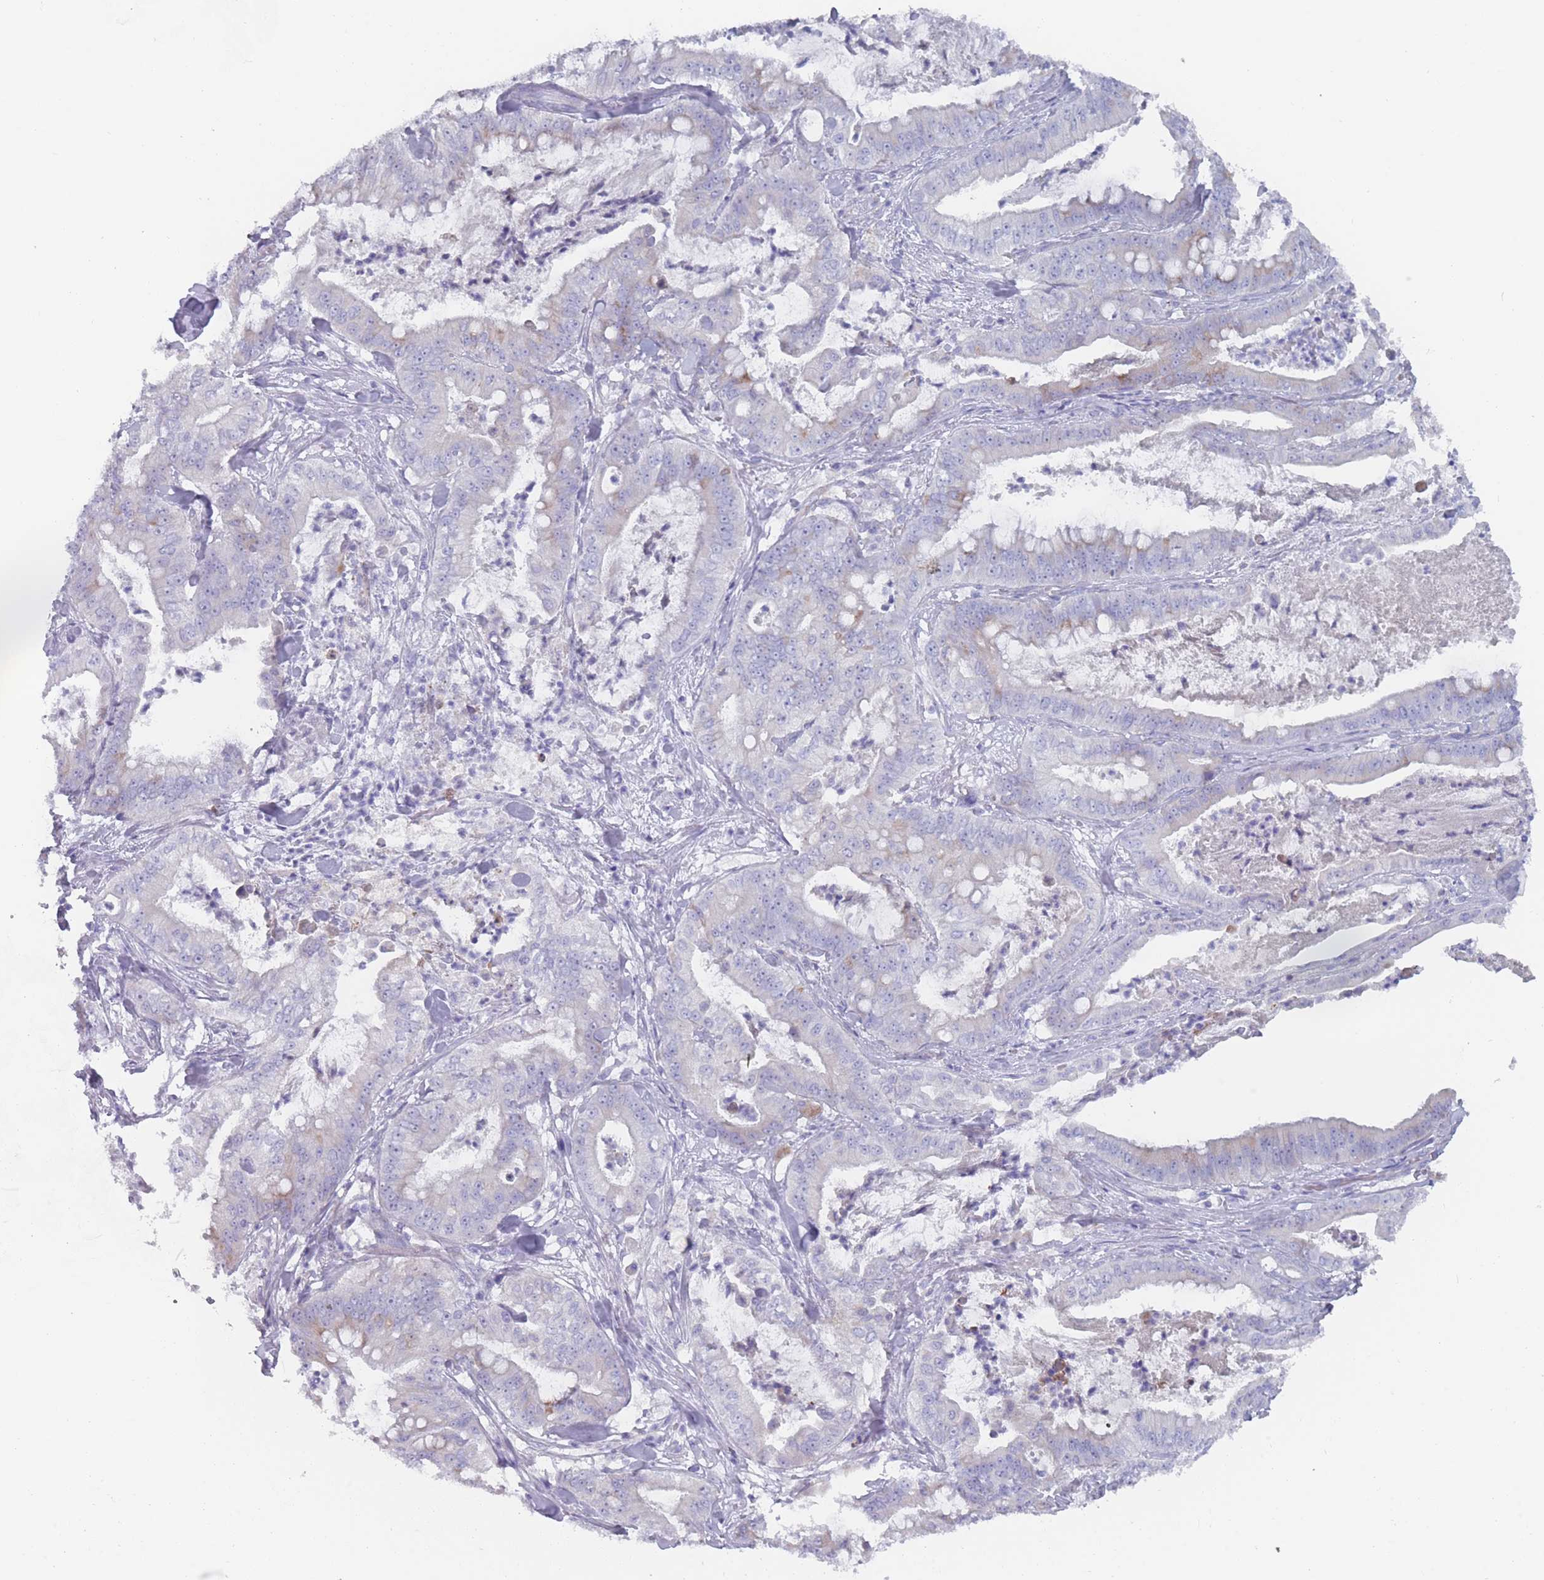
{"staining": {"intensity": "negative", "quantity": "none", "location": "none"}, "tissue": "pancreatic cancer", "cell_type": "Tumor cells", "image_type": "cancer", "snomed": [{"axis": "morphology", "description": "Adenocarcinoma, NOS"}, {"axis": "topography", "description": "Pancreas"}], "caption": "This is an IHC image of pancreatic adenocarcinoma. There is no expression in tumor cells.", "gene": "ST8SIA5", "patient": {"sex": "male", "age": 71}}